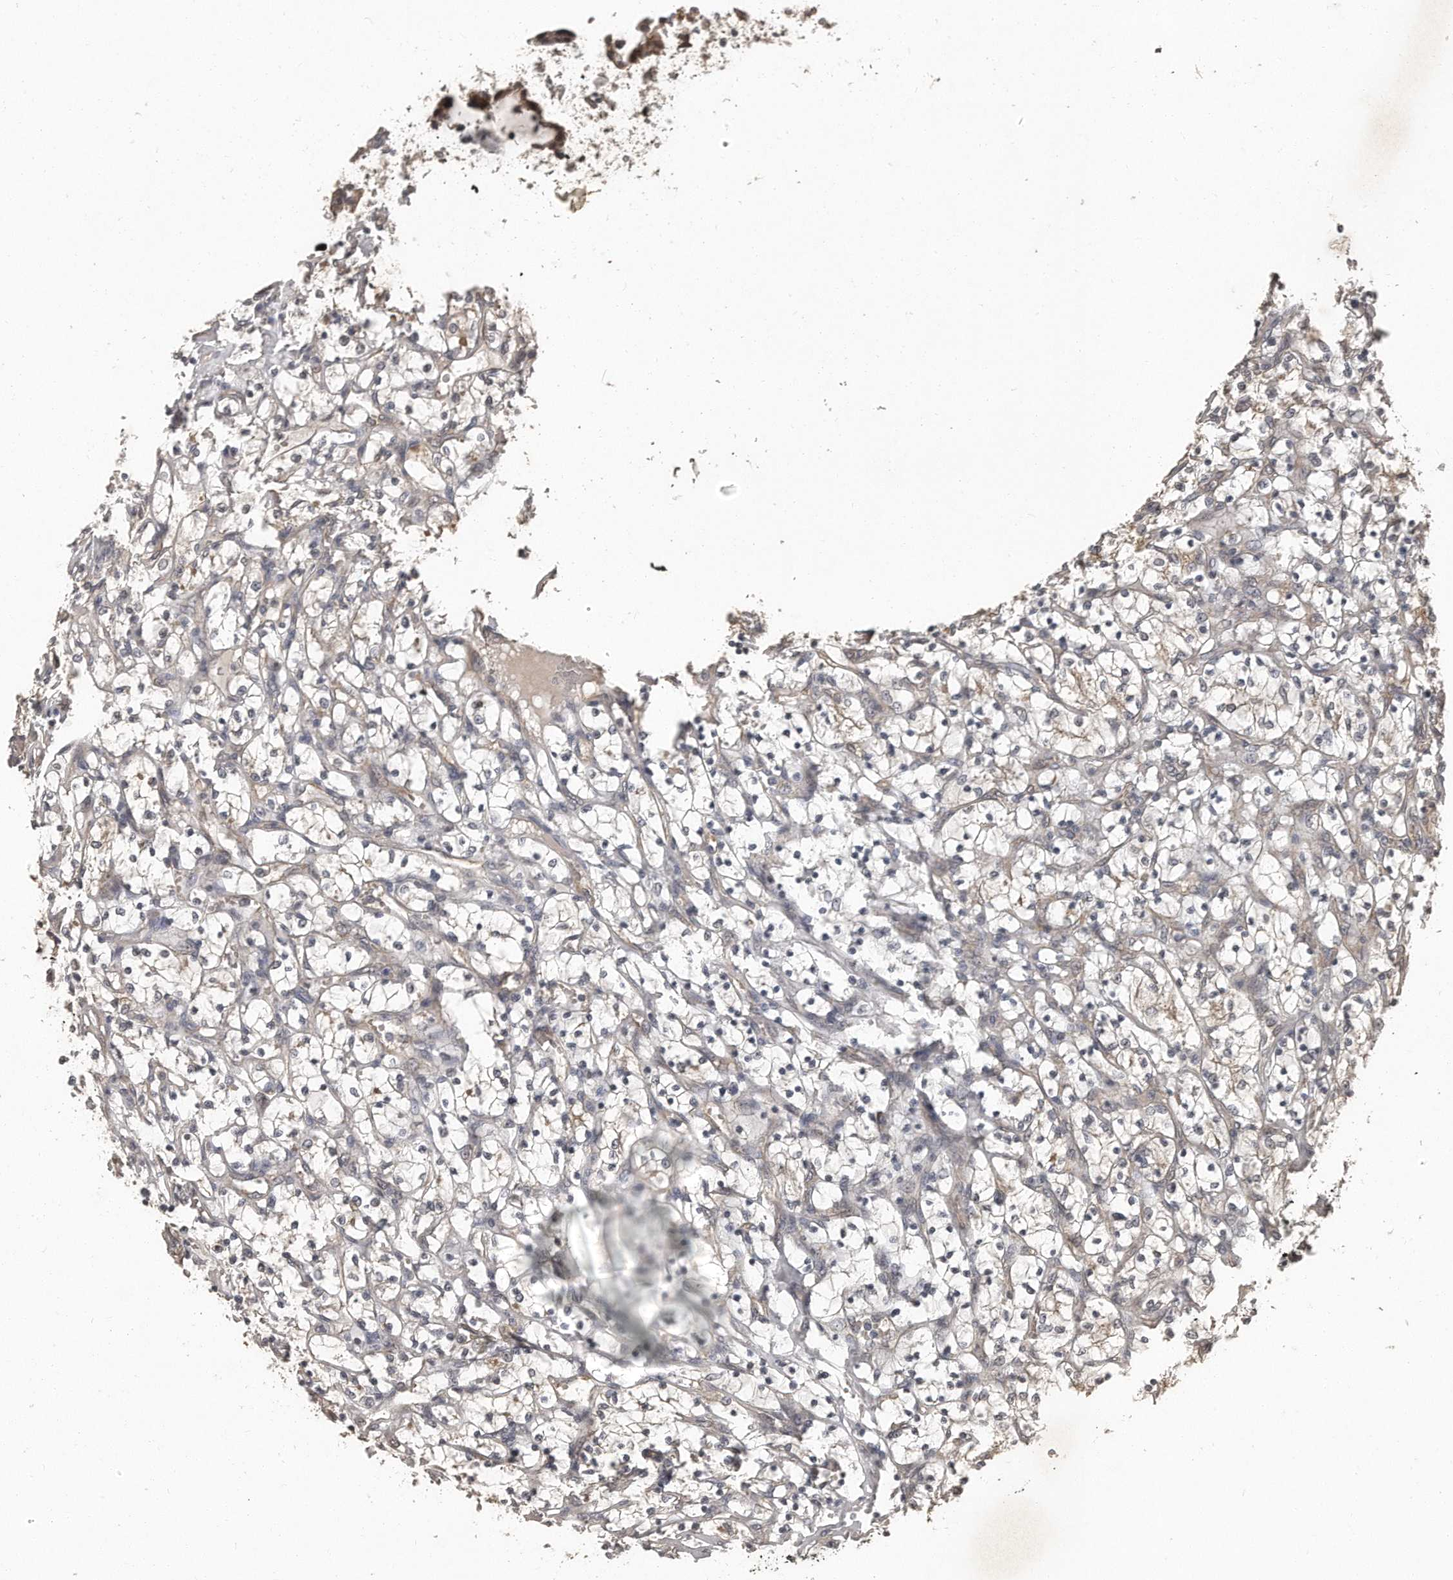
{"staining": {"intensity": "weak", "quantity": "<25%", "location": "cytoplasmic/membranous"}, "tissue": "renal cancer", "cell_type": "Tumor cells", "image_type": "cancer", "snomed": [{"axis": "morphology", "description": "Adenocarcinoma, NOS"}, {"axis": "topography", "description": "Kidney"}], "caption": "High power microscopy micrograph of an IHC micrograph of renal cancer (adenocarcinoma), revealing no significant positivity in tumor cells.", "gene": "GRB10", "patient": {"sex": "female", "age": 69}}